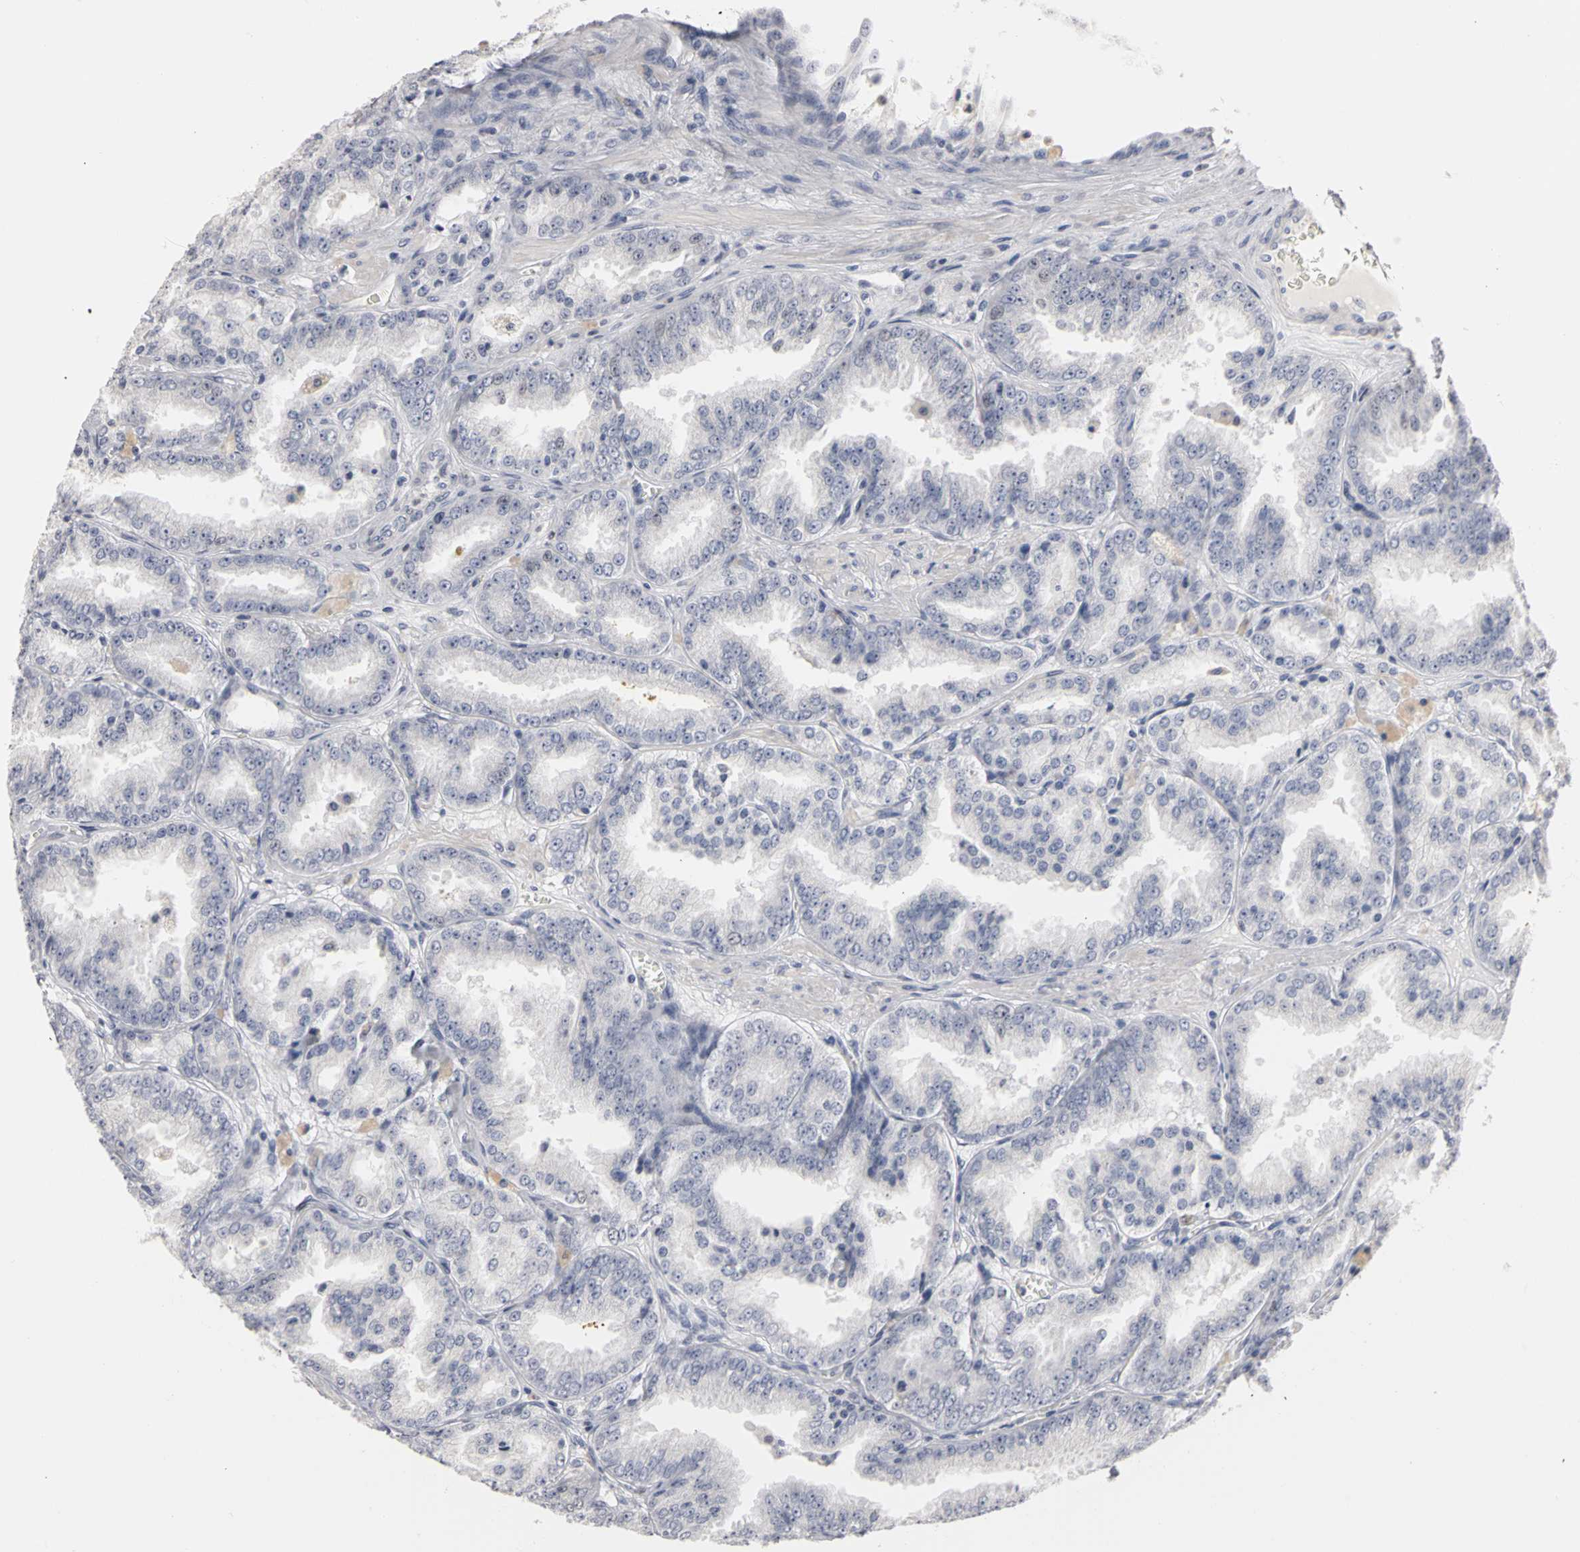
{"staining": {"intensity": "negative", "quantity": "none", "location": "none"}, "tissue": "prostate cancer", "cell_type": "Tumor cells", "image_type": "cancer", "snomed": [{"axis": "morphology", "description": "Adenocarcinoma, High grade"}, {"axis": "topography", "description": "Prostate"}], "caption": "Human prostate cancer (adenocarcinoma (high-grade)) stained for a protein using IHC shows no expression in tumor cells.", "gene": "MCM6", "patient": {"sex": "male", "age": 61}}